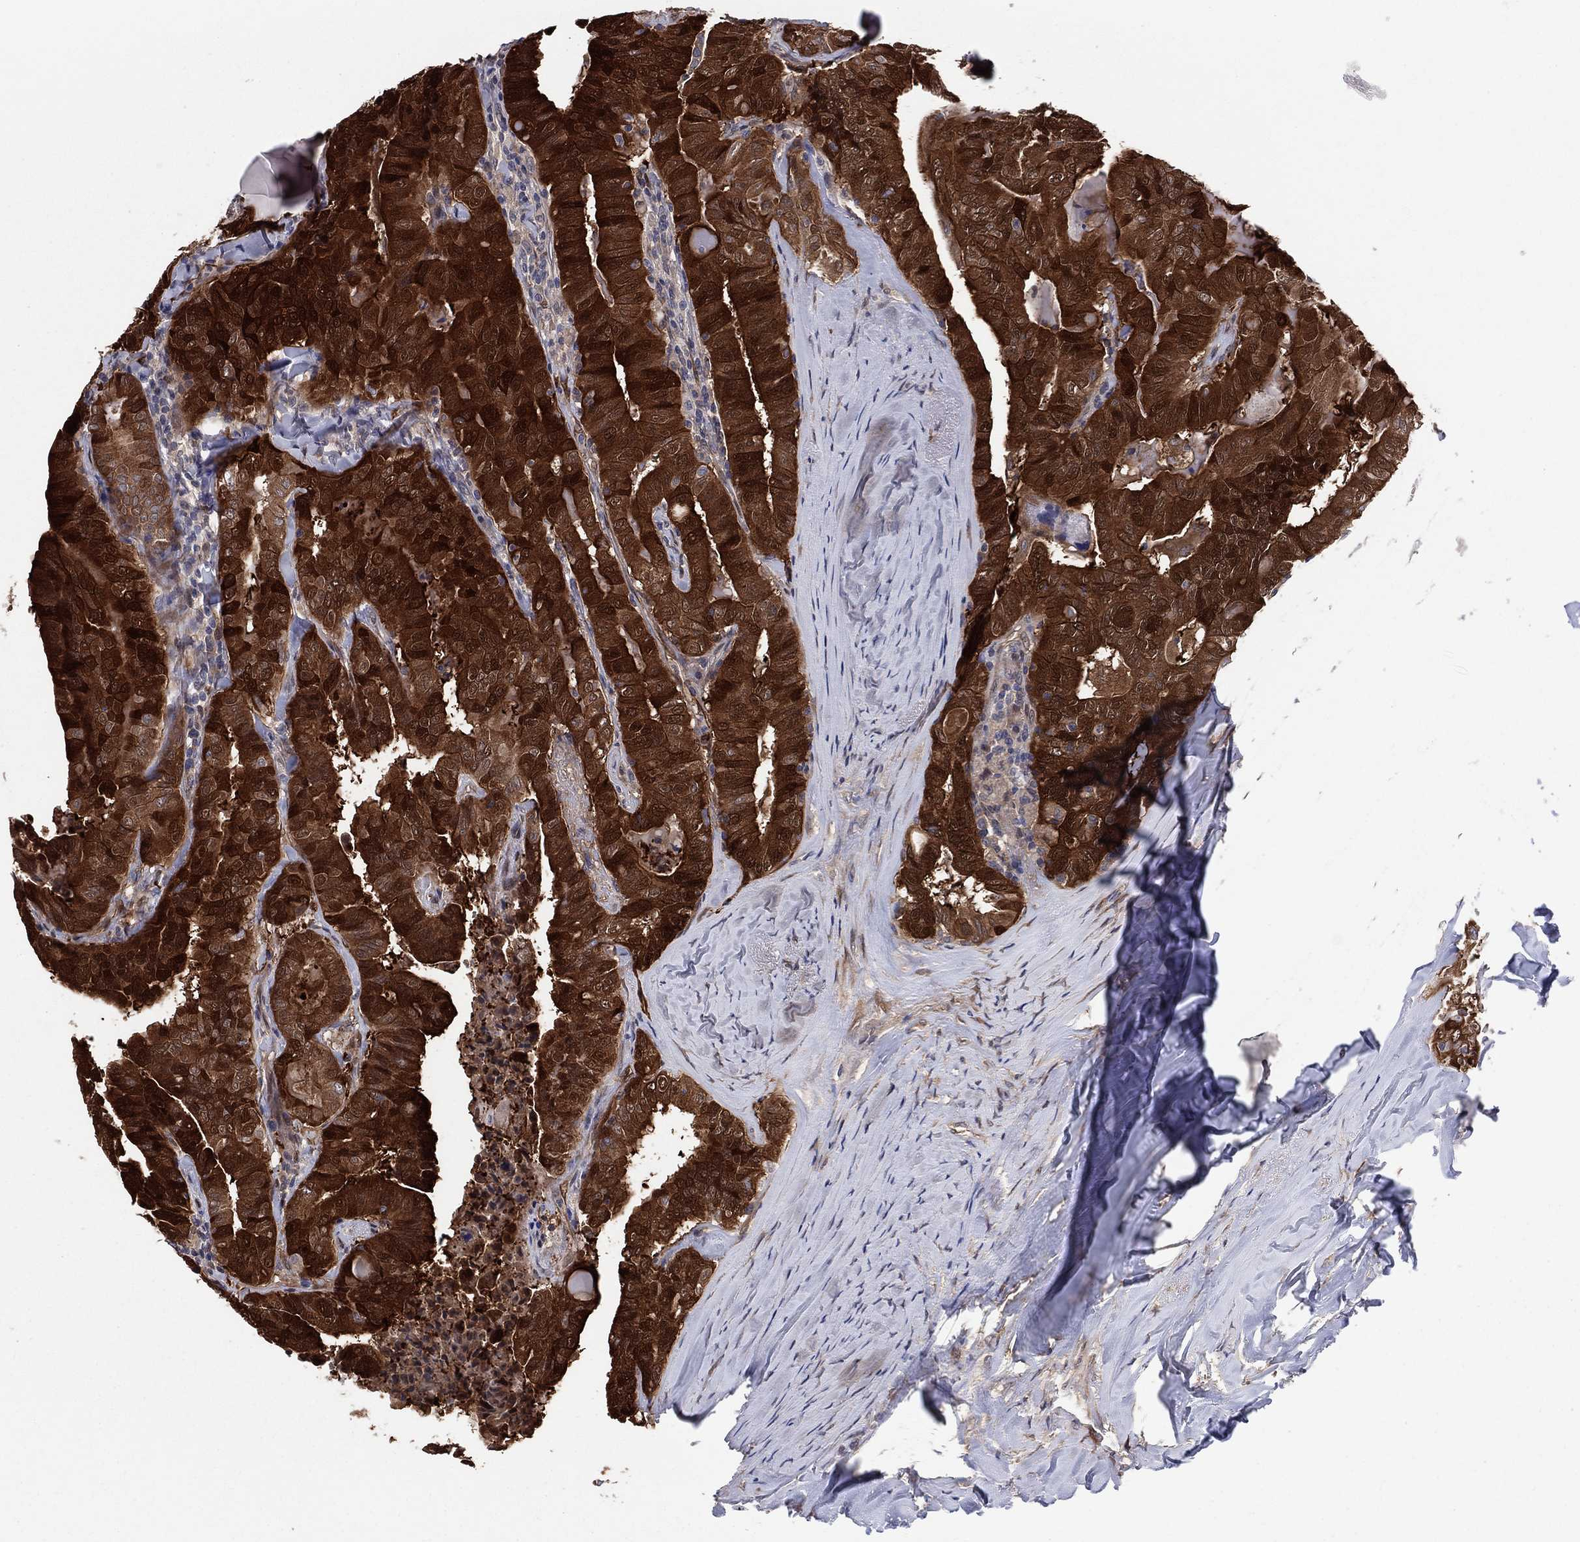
{"staining": {"intensity": "strong", "quantity": "25%-75%", "location": "cytoplasmic/membranous,nuclear"}, "tissue": "thyroid cancer", "cell_type": "Tumor cells", "image_type": "cancer", "snomed": [{"axis": "morphology", "description": "Papillary adenocarcinoma, NOS"}, {"axis": "topography", "description": "Thyroid gland"}], "caption": "Protein staining shows strong cytoplasmic/membranous and nuclear positivity in approximately 25%-75% of tumor cells in thyroid cancer (papillary adenocarcinoma).", "gene": "SNCG", "patient": {"sex": "female", "age": 68}}